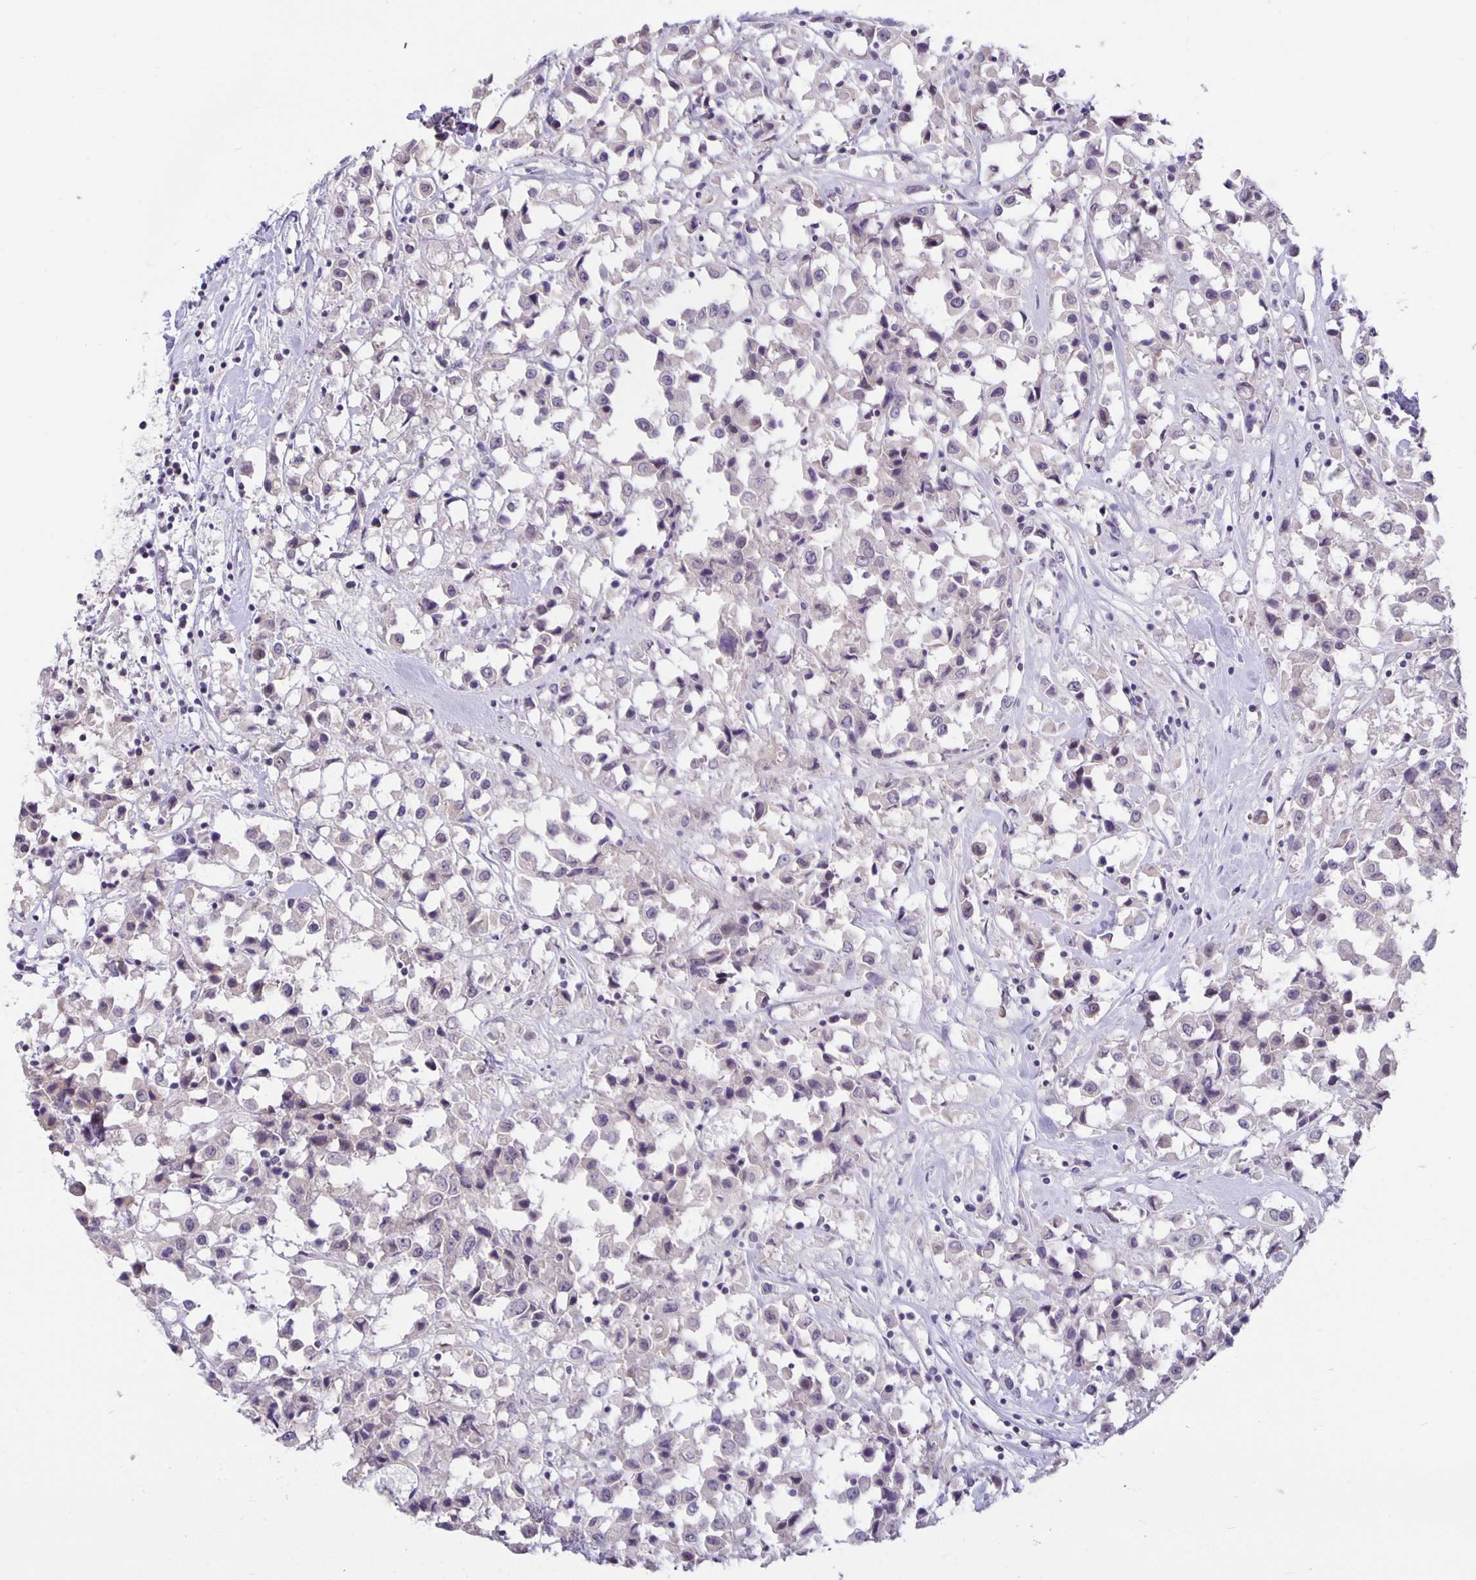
{"staining": {"intensity": "negative", "quantity": "none", "location": "none"}, "tissue": "breast cancer", "cell_type": "Tumor cells", "image_type": "cancer", "snomed": [{"axis": "morphology", "description": "Duct carcinoma"}, {"axis": "topography", "description": "Breast"}], "caption": "High power microscopy image of an immunohistochemistry (IHC) image of breast cancer, revealing no significant staining in tumor cells. (Stains: DAB (3,3'-diaminobenzidine) IHC with hematoxylin counter stain, Microscopy: brightfield microscopy at high magnification).", "gene": "ARVCF", "patient": {"sex": "female", "age": 61}}